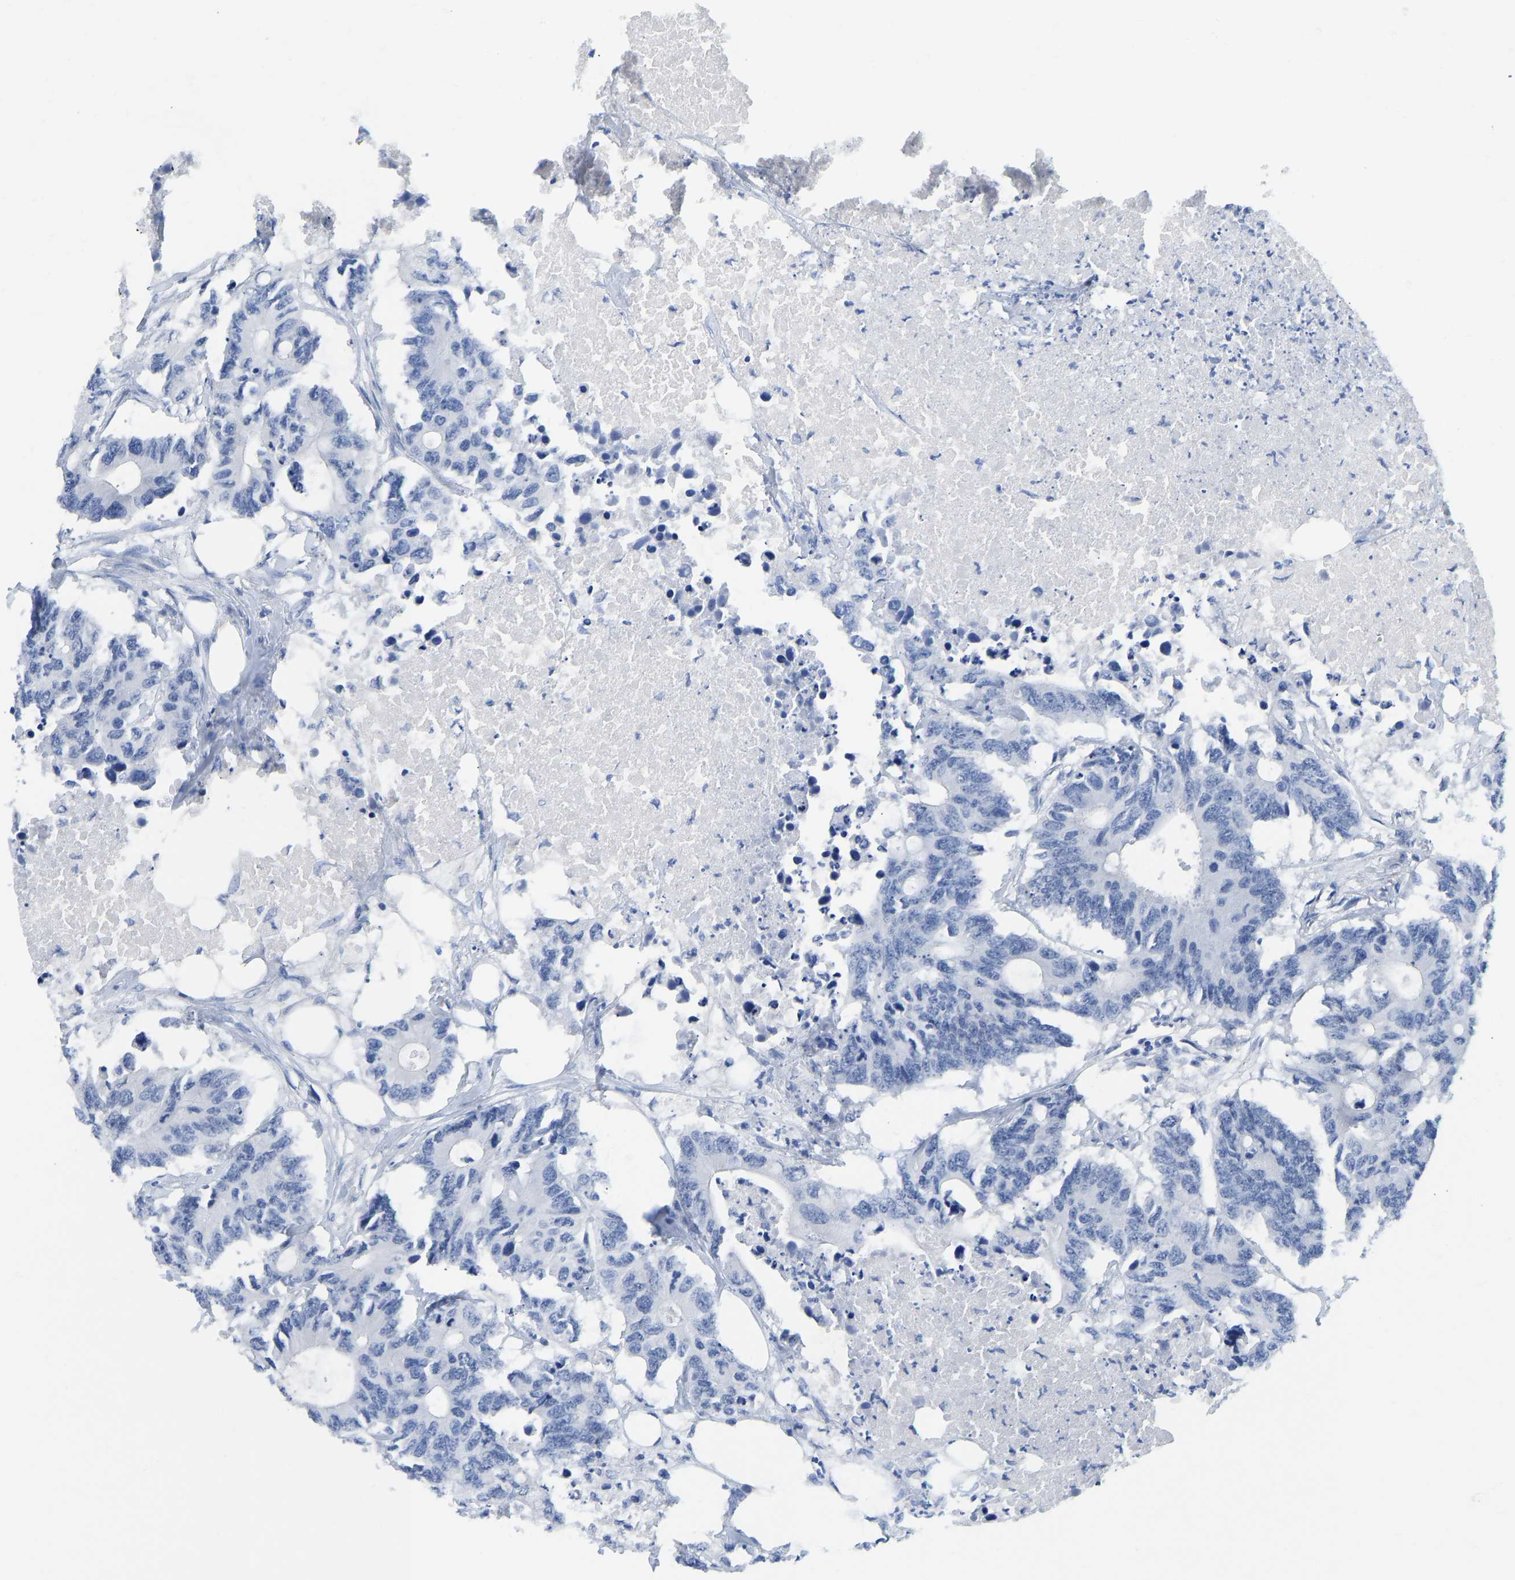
{"staining": {"intensity": "negative", "quantity": "none", "location": "none"}, "tissue": "colorectal cancer", "cell_type": "Tumor cells", "image_type": "cancer", "snomed": [{"axis": "morphology", "description": "Adenocarcinoma, NOS"}, {"axis": "topography", "description": "Colon"}], "caption": "High power microscopy image of an immunohistochemistry (IHC) micrograph of colorectal cancer (adenocarcinoma), revealing no significant positivity in tumor cells.", "gene": "TCF7", "patient": {"sex": "male", "age": 71}}